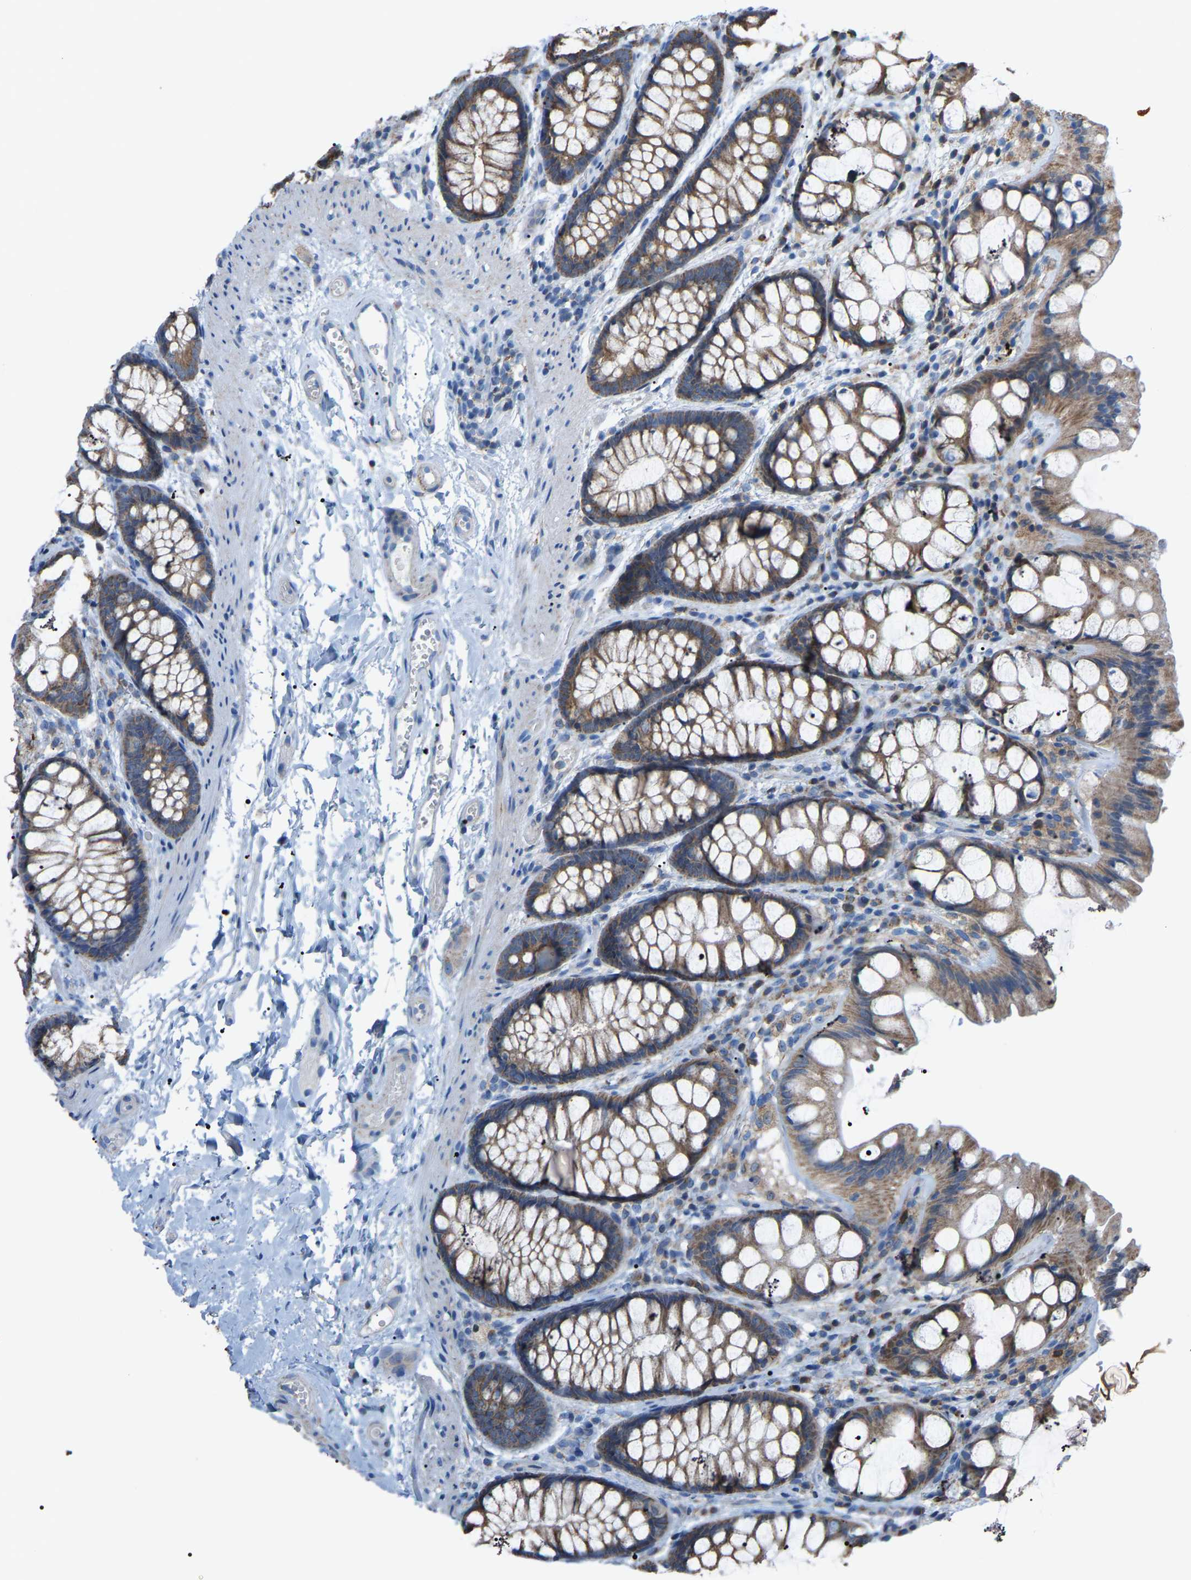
{"staining": {"intensity": "negative", "quantity": "none", "location": "none"}, "tissue": "colon", "cell_type": "Endothelial cells", "image_type": "normal", "snomed": [{"axis": "morphology", "description": "Normal tissue, NOS"}, {"axis": "topography", "description": "Colon"}], "caption": "High power microscopy micrograph of an IHC micrograph of normal colon, revealing no significant expression in endothelial cells. The staining is performed using DAB brown chromogen with nuclei counter-stained in using hematoxylin.", "gene": "CROT", "patient": {"sex": "male", "age": 47}}